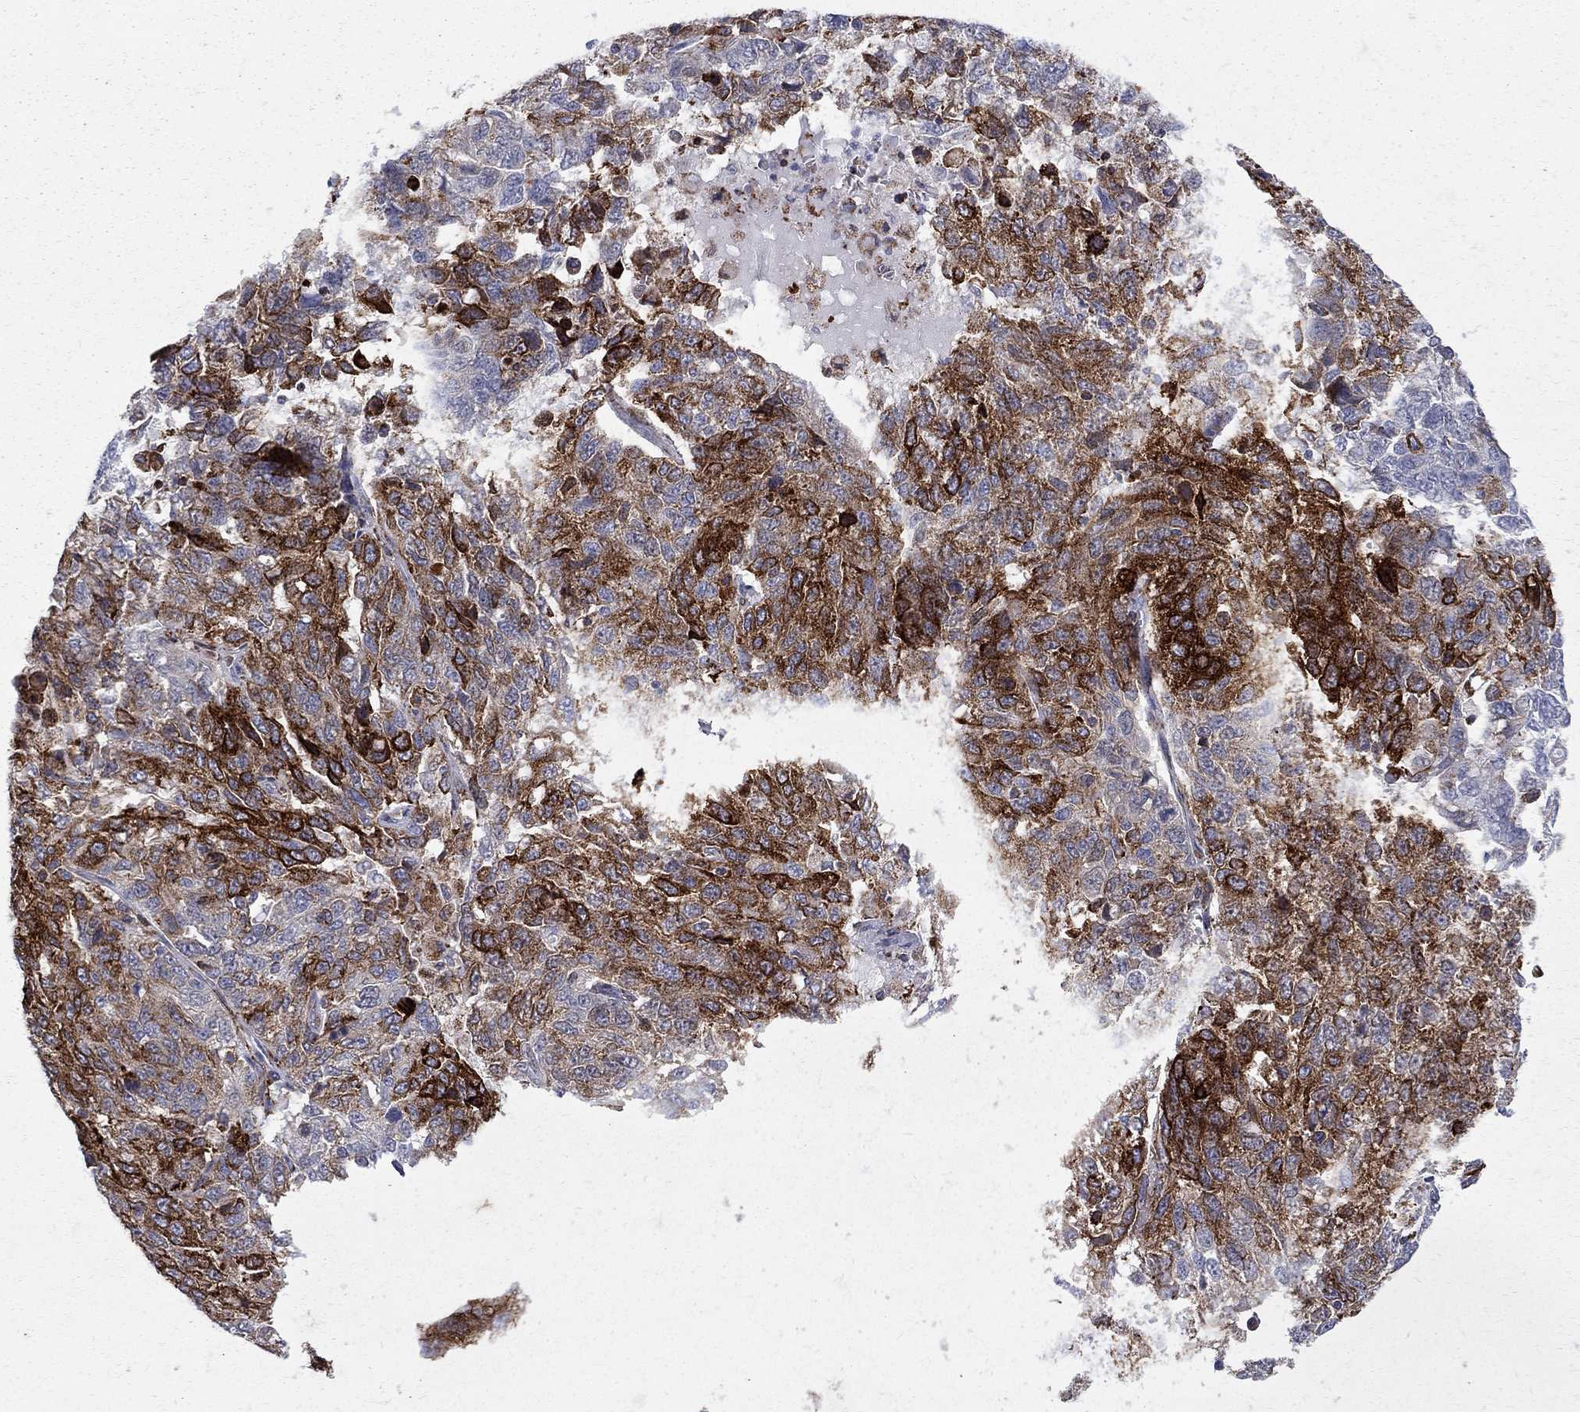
{"staining": {"intensity": "strong", "quantity": "25%-75%", "location": "cytoplasmic/membranous,nuclear"}, "tissue": "ovarian cancer", "cell_type": "Tumor cells", "image_type": "cancer", "snomed": [{"axis": "morphology", "description": "Cystadenocarcinoma, serous, NOS"}, {"axis": "topography", "description": "Ovary"}], "caption": "A micrograph of human ovarian cancer (serous cystadenocarcinoma) stained for a protein displays strong cytoplasmic/membranous and nuclear brown staining in tumor cells.", "gene": "CAB39L", "patient": {"sex": "female", "age": 71}}